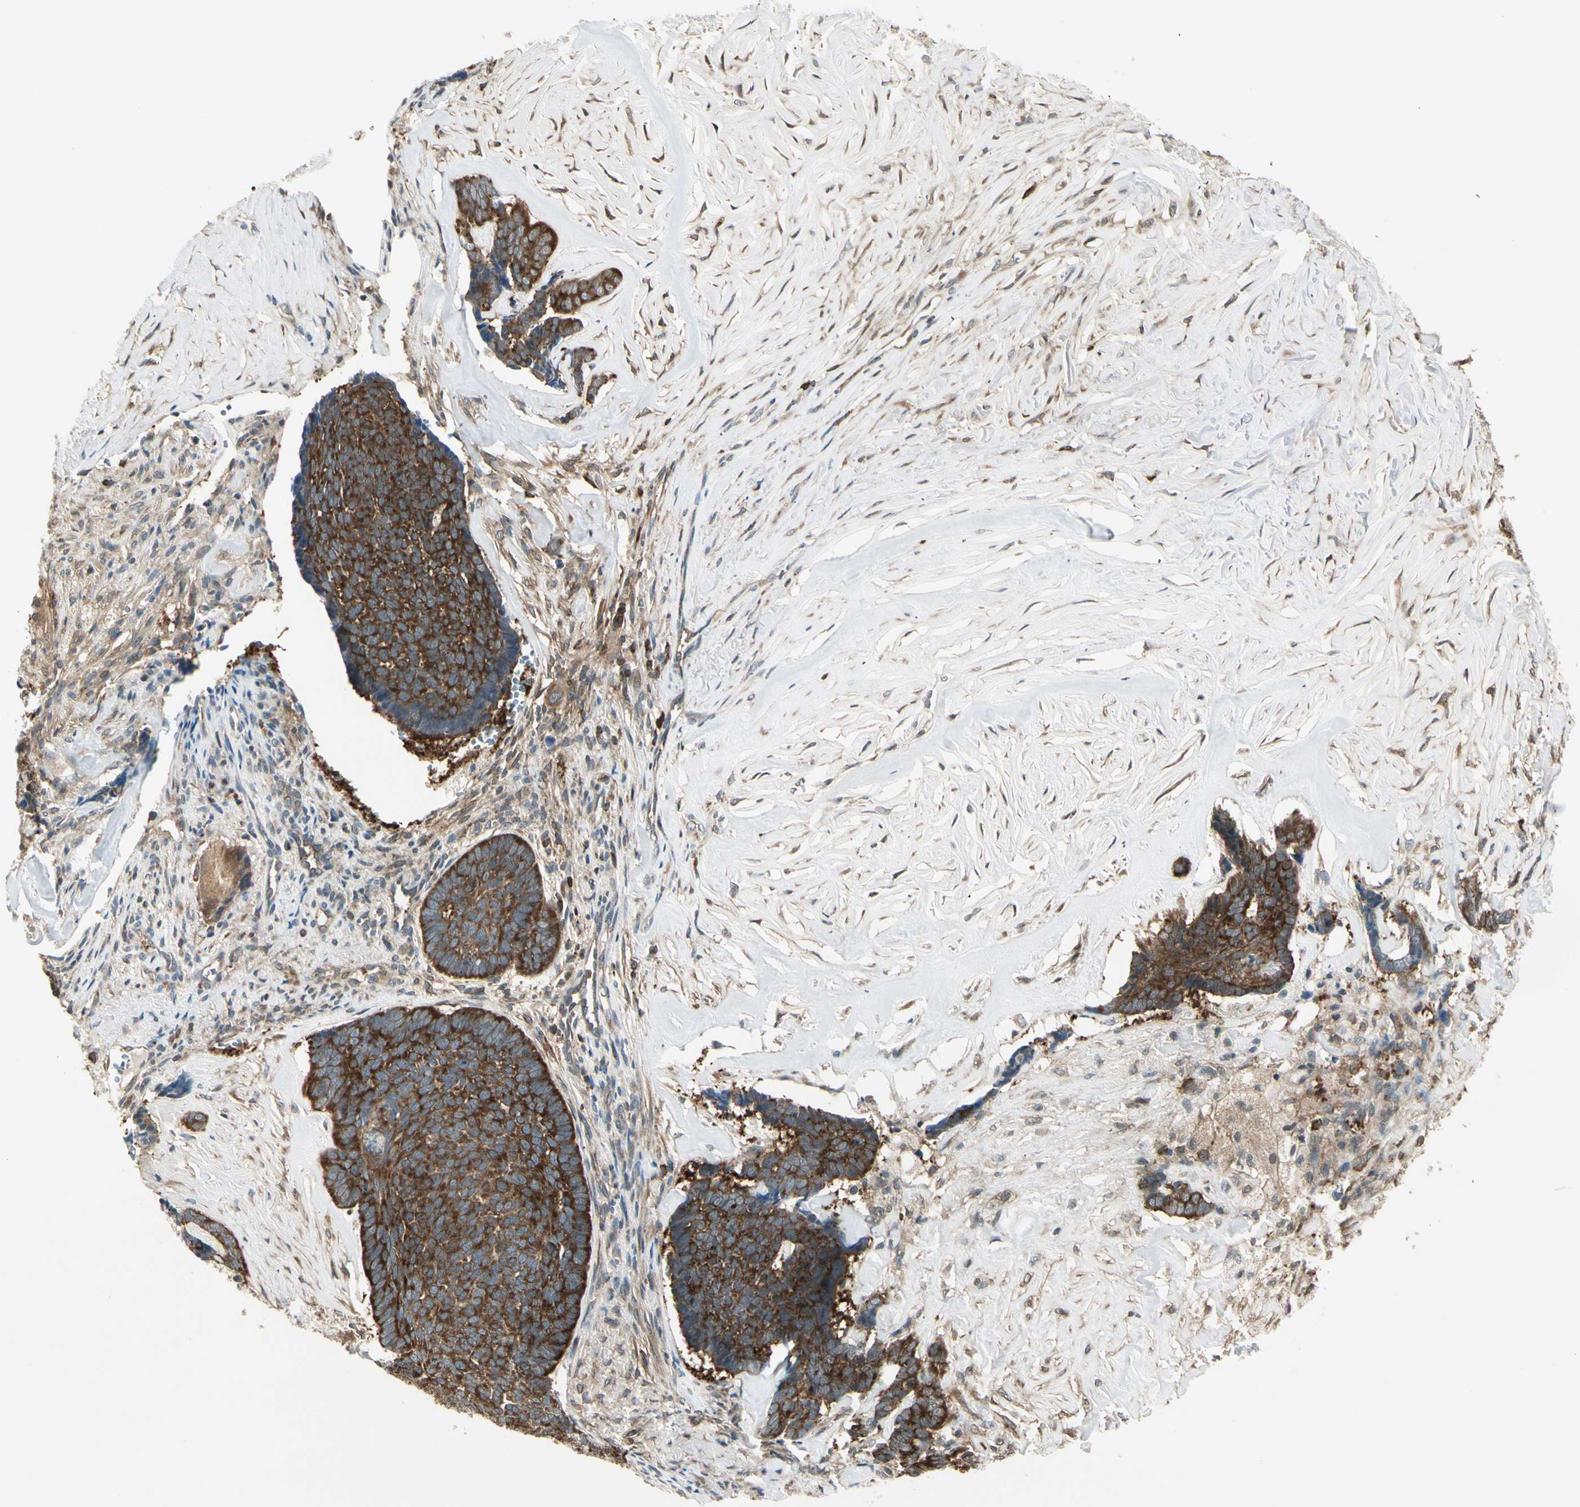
{"staining": {"intensity": "strong", "quantity": ">75%", "location": "cytoplasmic/membranous"}, "tissue": "skin cancer", "cell_type": "Tumor cells", "image_type": "cancer", "snomed": [{"axis": "morphology", "description": "Basal cell carcinoma"}, {"axis": "topography", "description": "Skin"}], "caption": "Basal cell carcinoma (skin) stained with a brown dye displays strong cytoplasmic/membranous positive positivity in about >75% of tumor cells.", "gene": "OXSR1", "patient": {"sex": "male", "age": 84}}